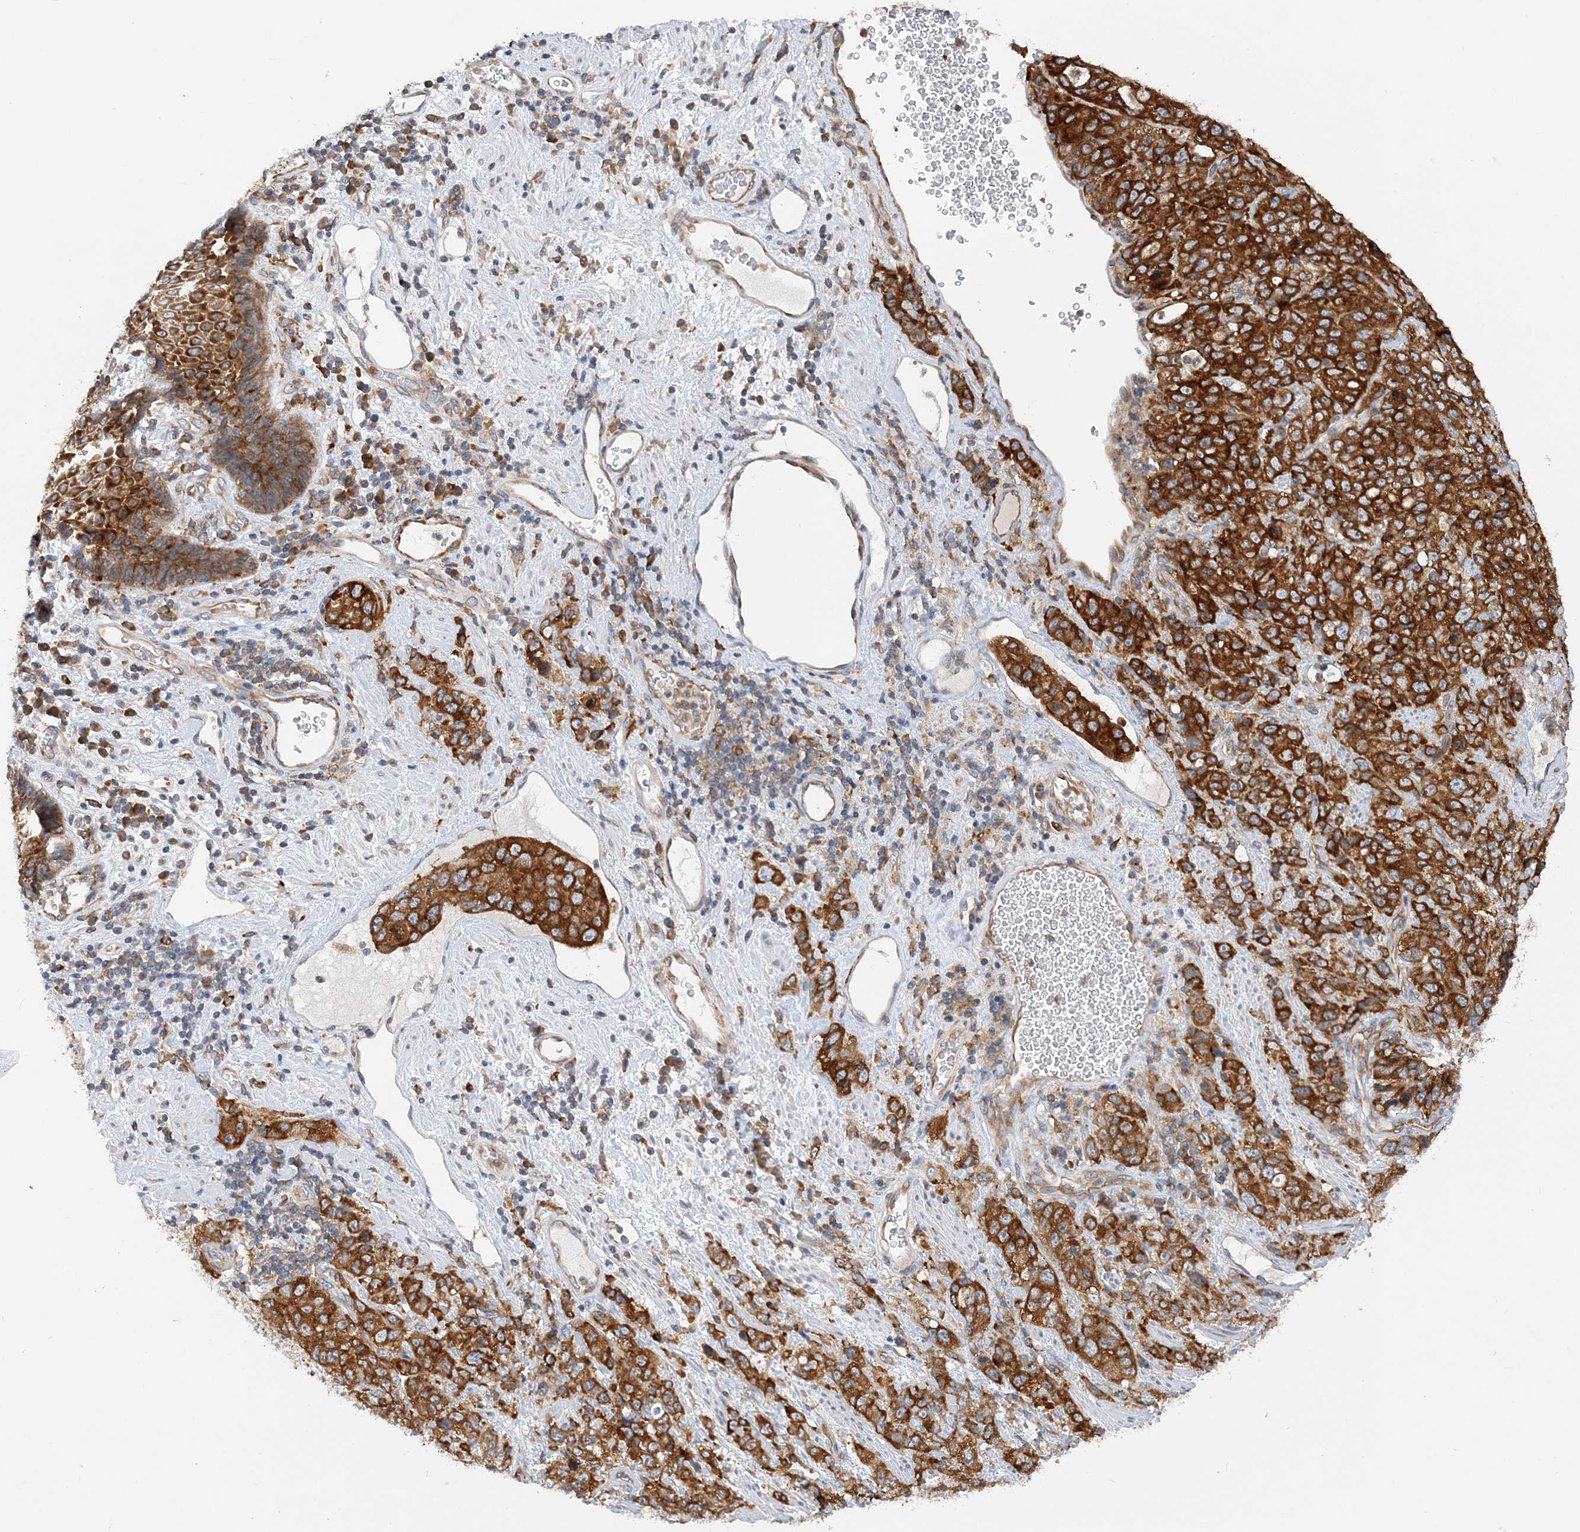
{"staining": {"intensity": "strong", "quantity": ">75%", "location": "cytoplasmic/membranous"}, "tissue": "stomach cancer", "cell_type": "Tumor cells", "image_type": "cancer", "snomed": [{"axis": "morphology", "description": "Adenocarcinoma, NOS"}, {"axis": "topography", "description": "Stomach"}], "caption": "High-magnification brightfield microscopy of stomach cancer (adenocarcinoma) stained with DAB (brown) and counterstained with hematoxylin (blue). tumor cells exhibit strong cytoplasmic/membranous positivity is seen in about>75% of cells.", "gene": "LARP4B", "patient": {"sex": "male", "age": 48}}